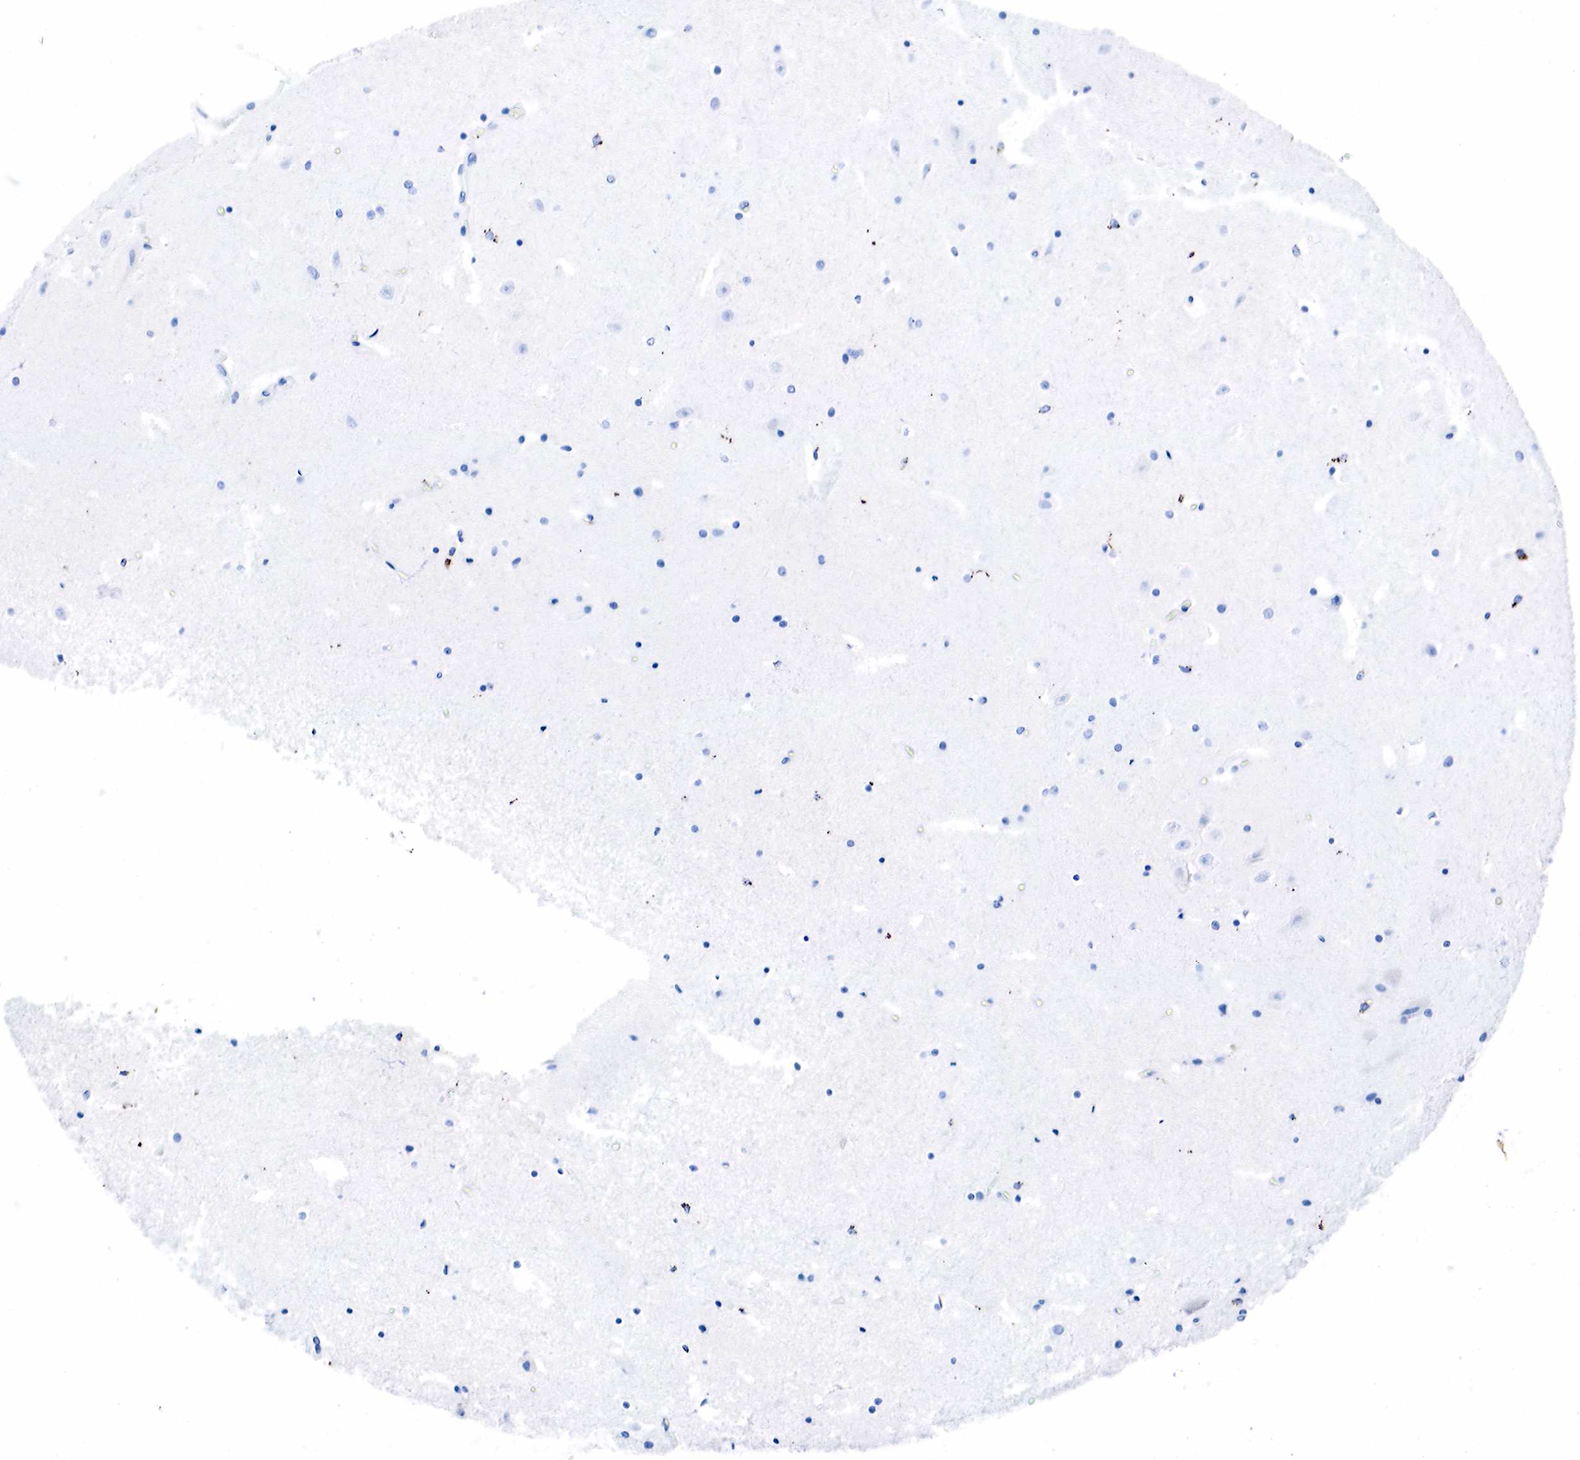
{"staining": {"intensity": "negative", "quantity": "none", "location": "none"}, "tissue": "hippocampus", "cell_type": "Glial cells", "image_type": "normal", "snomed": [{"axis": "morphology", "description": "Normal tissue, NOS"}, {"axis": "topography", "description": "Hippocampus"}], "caption": "An image of human hippocampus is negative for staining in glial cells. The staining was performed using DAB to visualize the protein expression in brown, while the nuclei were stained in blue with hematoxylin (Magnification: 20x).", "gene": "CD68", "patient": {"sex": "male", "age": 45}}